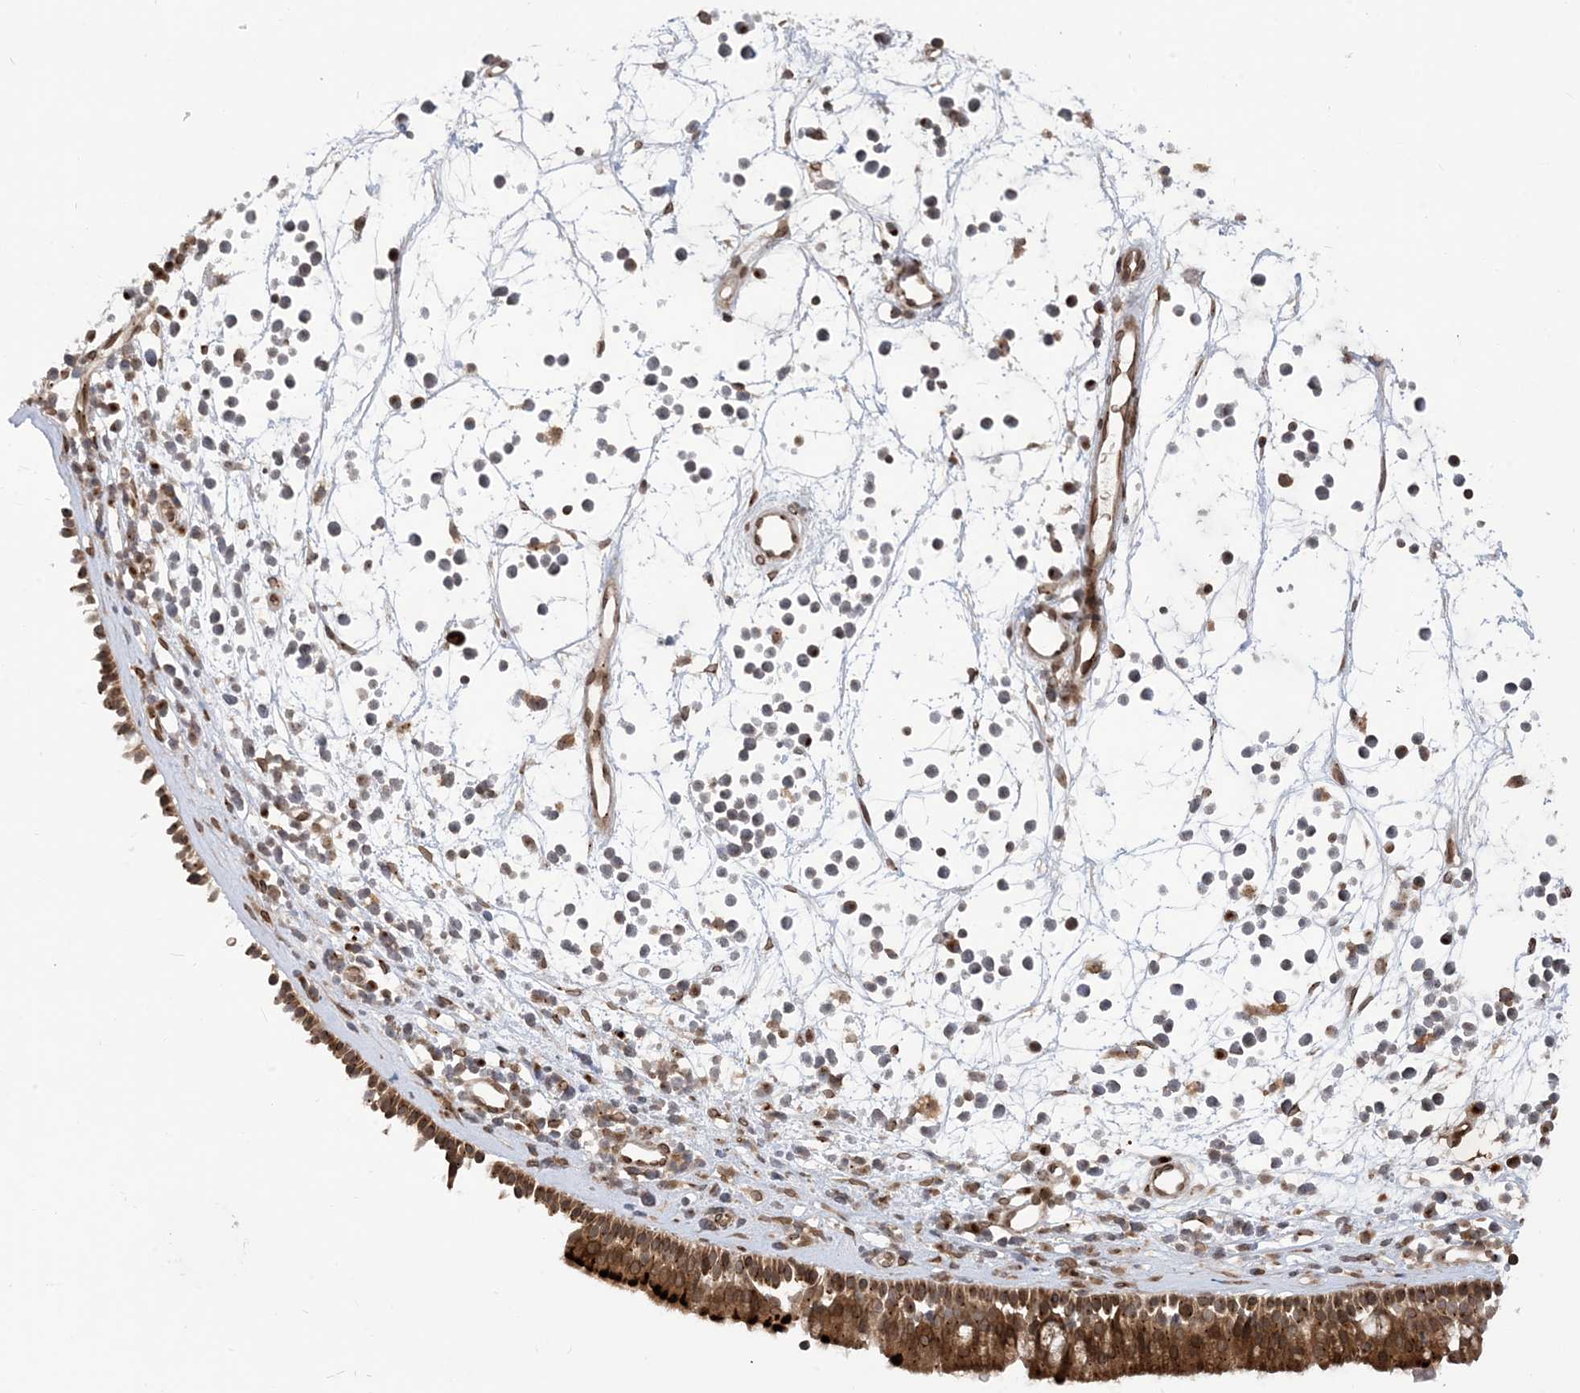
{"staining": {"intensity": "strong", "quantity": ">75%", "location": "cytoplasmic/membranous"}, "tissue": "nasopharynx", "cell_type": "Respiratory epithelial cells", "image_type": "normal", "snomed": [{"axis": "morphology", "description": "Normal tissue, NOS"}, {"axis": "morphology", "description": "Inflammation, NOS"}, {"axis": "morphology", "description": "Malignant melanoma, Metastatic site"}, {"axis": "topography", "description": "Nasopharynx"}], "caption": "IHC of unremarkable human nasopharynx reveals high levels of strong cytoplasmic/membranous expression in about >75% of respiratory epithelial cells.", "gene": "CASP4", "patient": {"sex": "male", "age": 70}}